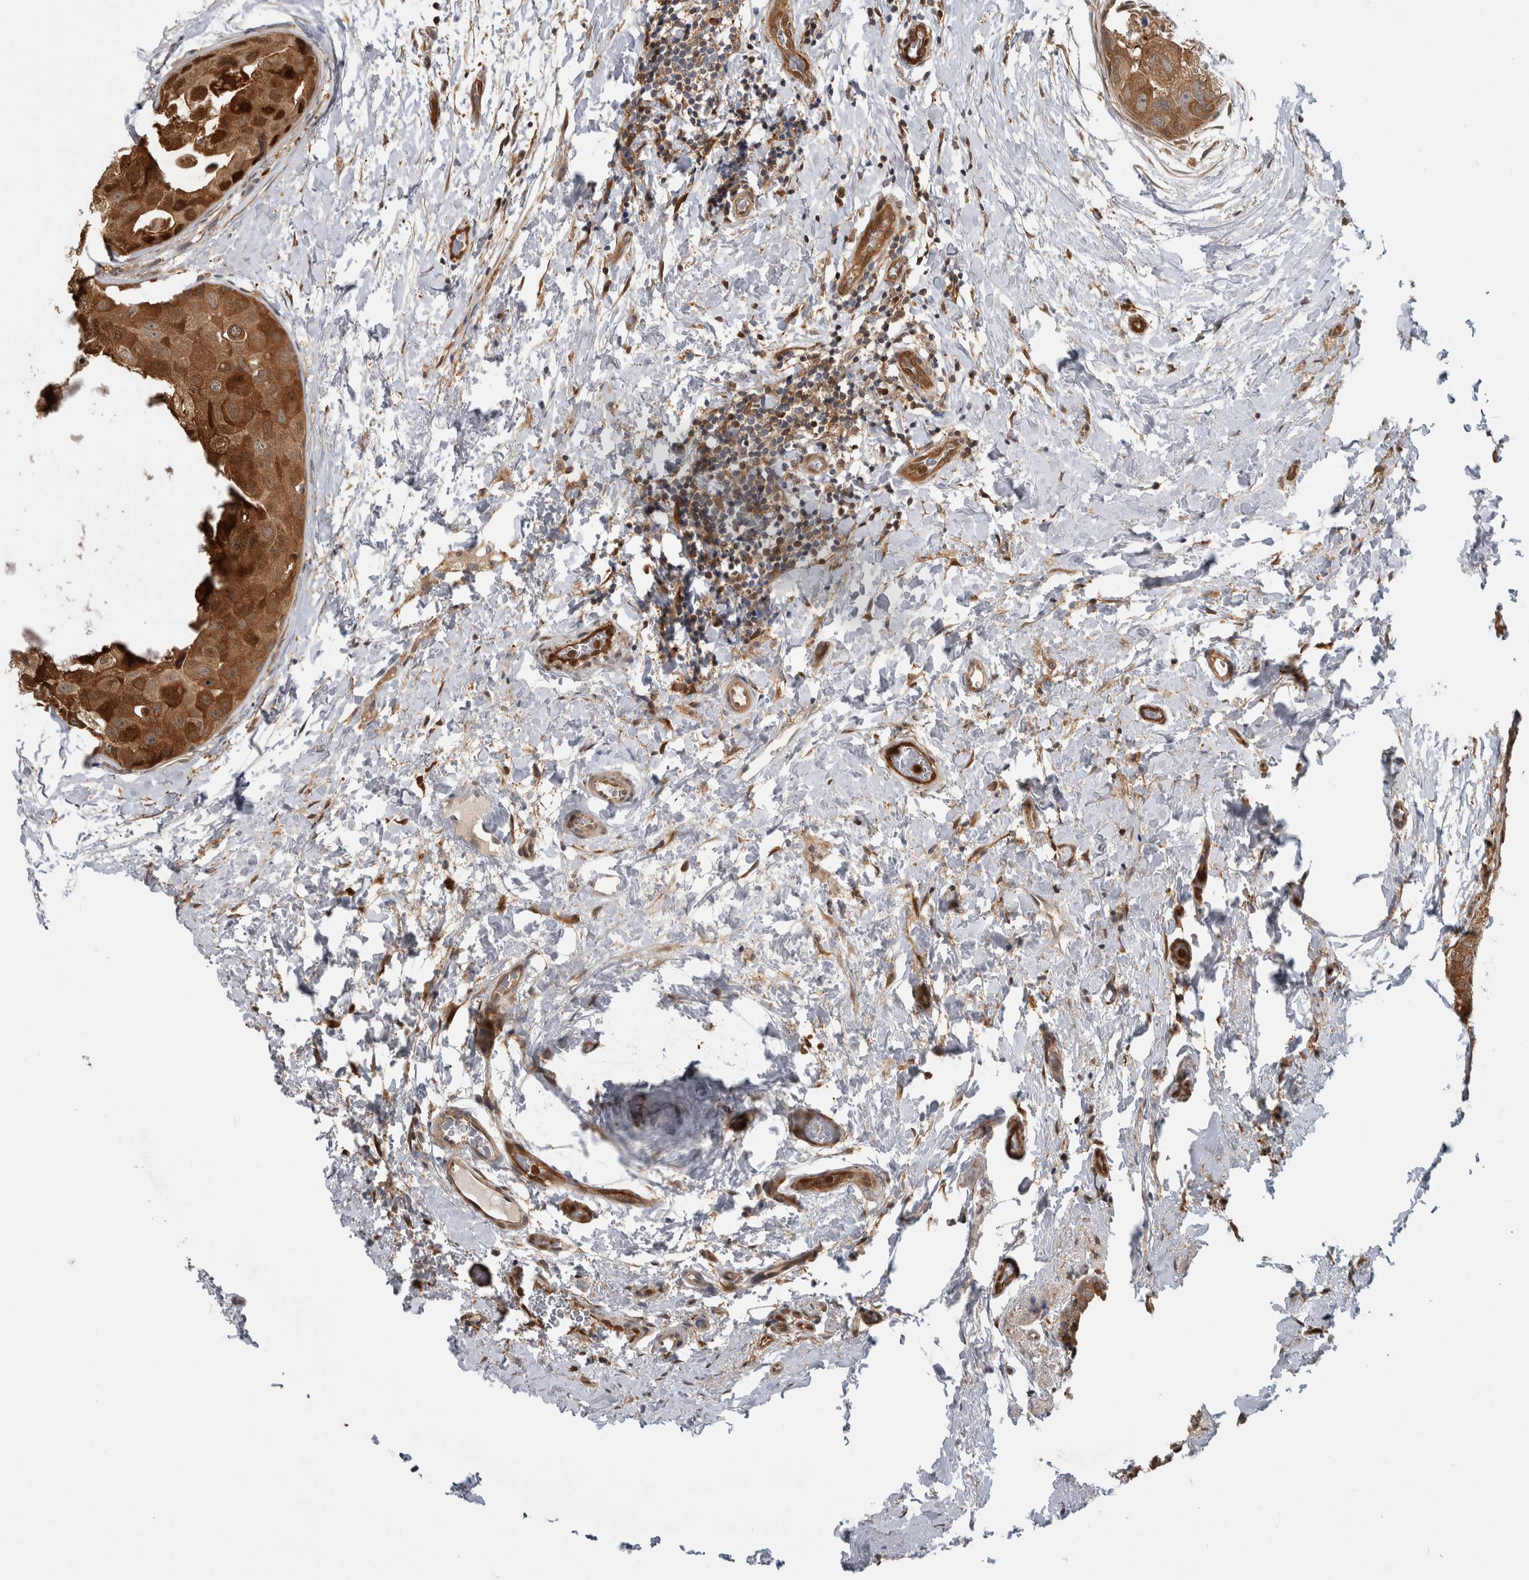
{"staining": {"intensity": "strong", "quantity": ">75%", "location": "cytoplasmic/membranous,nuclear"}, "tissue": "breast cancer", "cell_type": "Tumor cells", "image_type": "cancer", "snomed": [{"axis": "morphology", "description": "Duct carcinoma"}, {"axis": "topography", "description": "Breast"}], "caption": "This image exhibits IHC staining of human breast cancer, with high strong cytoplasmic/membranous and nuclear staining in approximately >75% of tumor cells.", "gene": "ASTN2", "patient": {"sex": "female", "age": 62}}